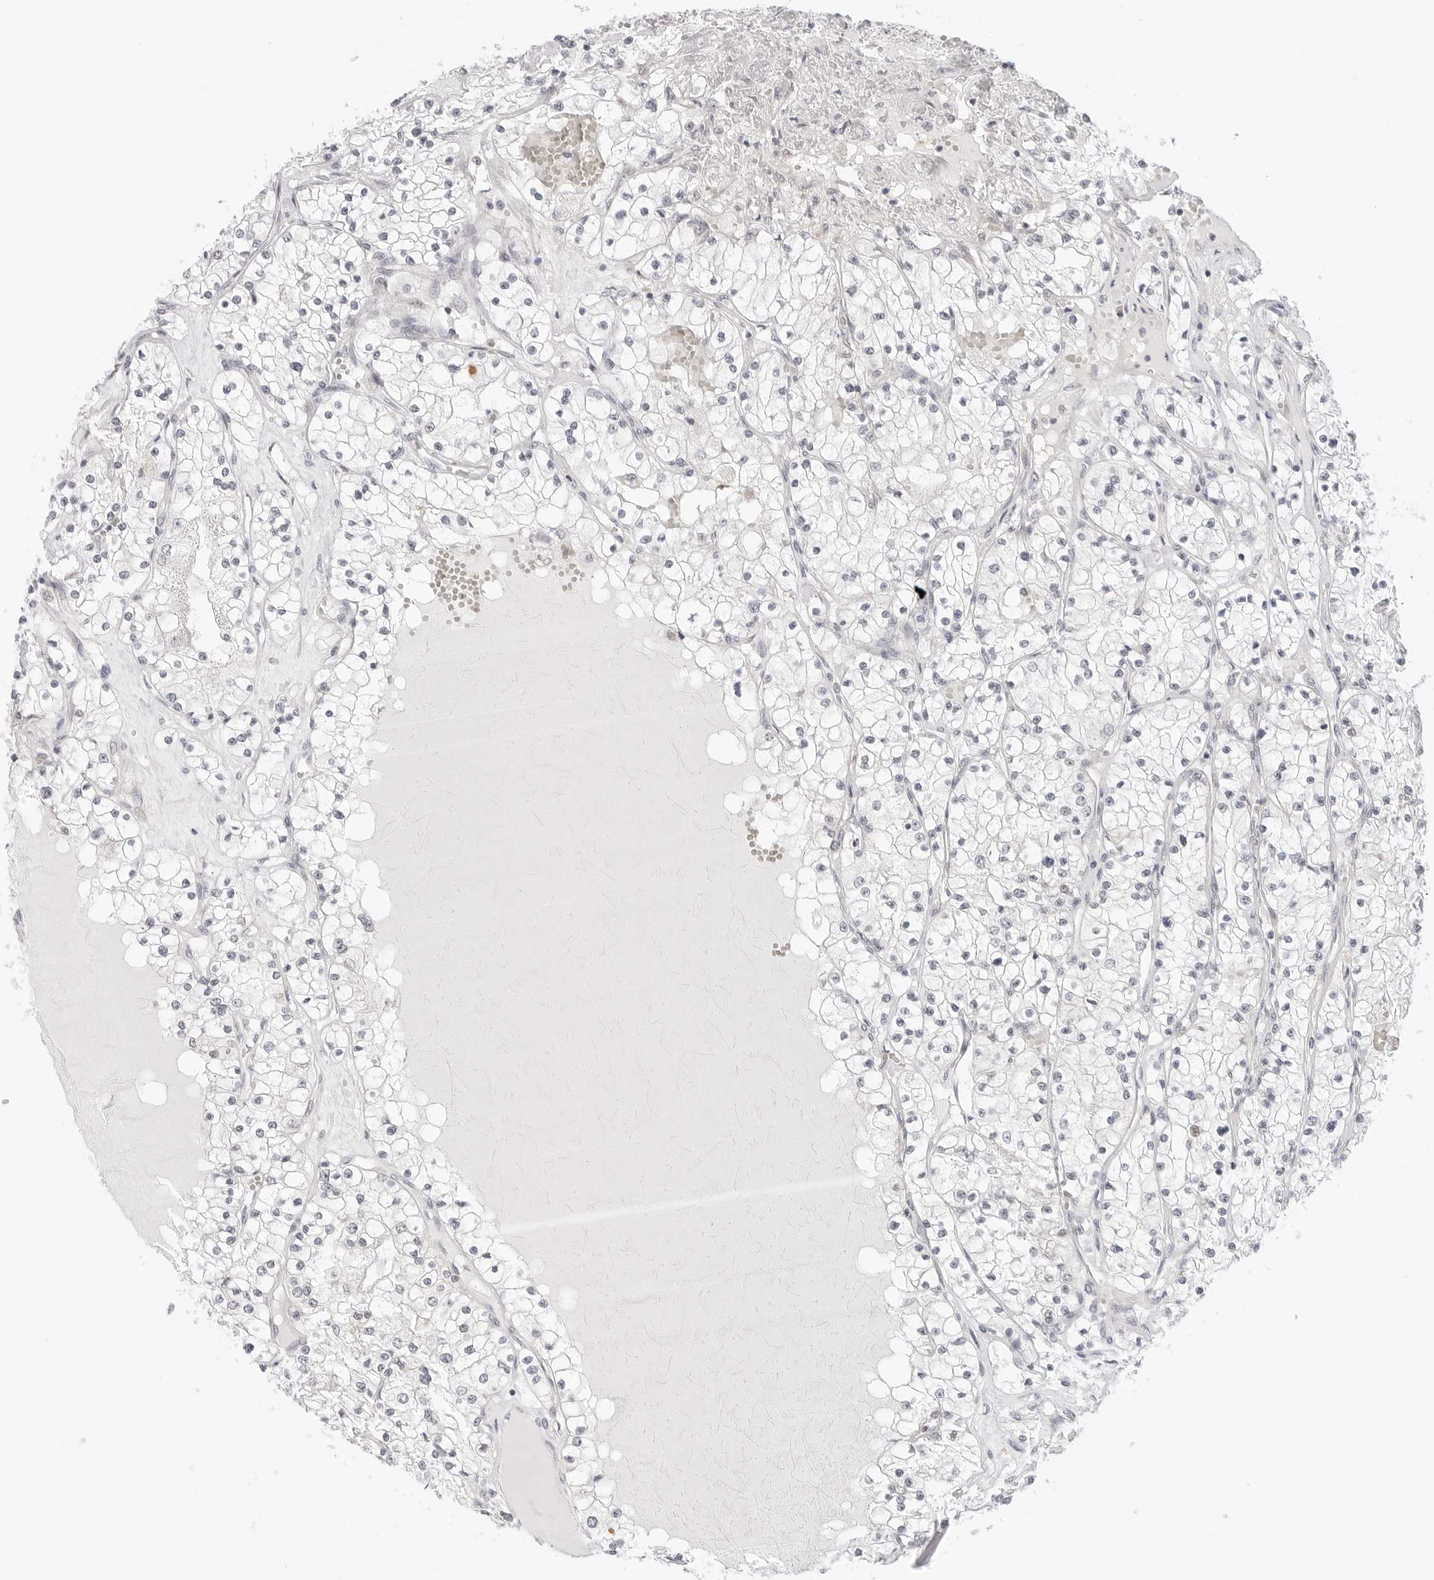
{"staining": {"intensity": "negative", "quantity": "none", "location": "none"}, "tissue": "renal cancer", "cell_type": "Tumor cells", "image_type": "cancer", "snomed": [{"axis": "morphology", "description": "Normal tissue, NOS"}, {"axis": "morphology", "description": "Adenocarcinoma, NOS"}, {"axis": "topography", "description": "Kidney"}], "caption": "A high-resolution photomicrograph shows immunohistochemistry (IHC) staining of renal adenocarcinoma, which demonstrates no significant expression in tumor cells. Nuclei are stained in blue.", "gene": "NUDC", "patient": {"sex": "male", "age": 68}}